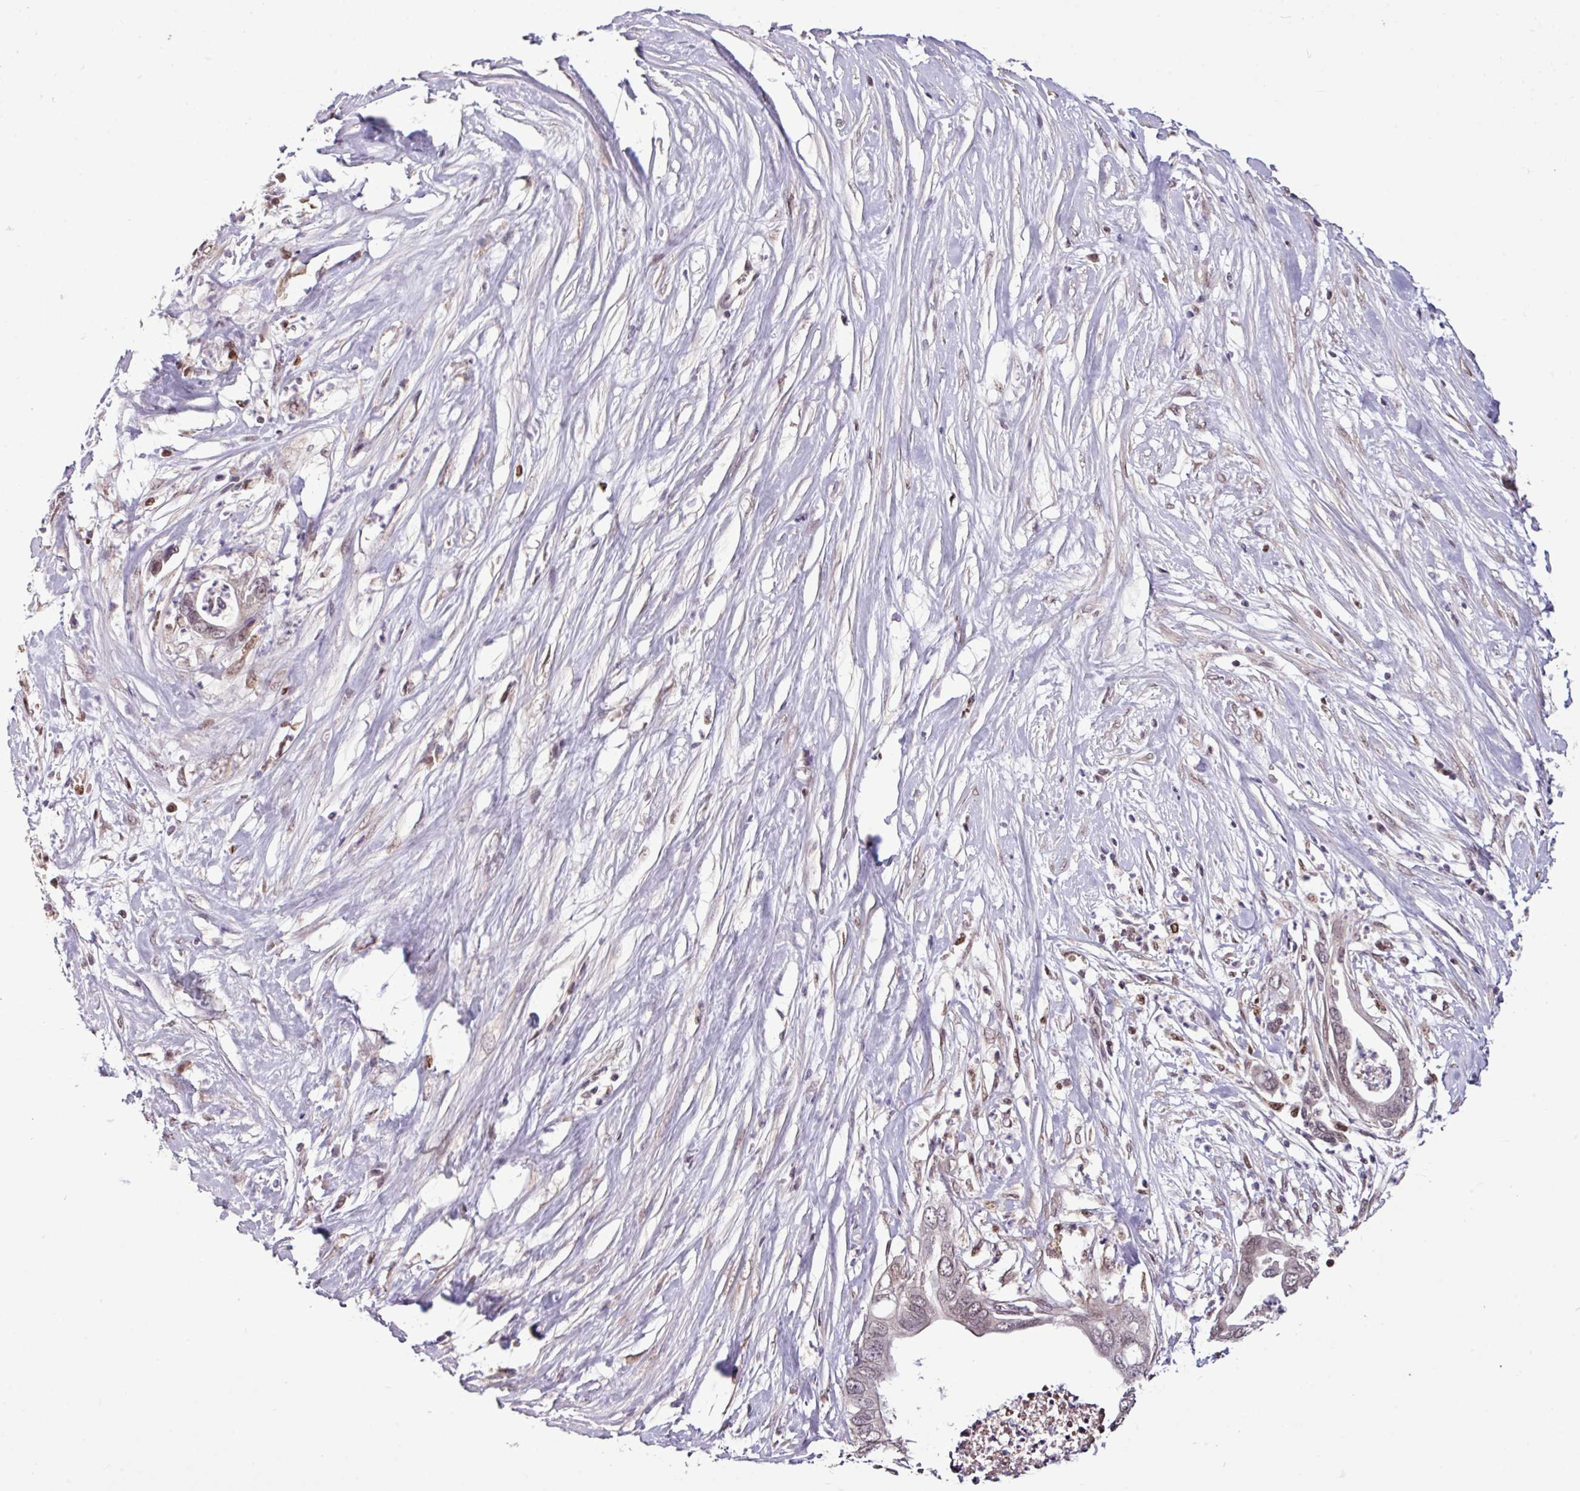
{"staining": {"intensity": "weak", "quantity": ">75%", "location": "nuclear"}, "tissue": "pancreatic cancer", "cell_type": "Tumor cells", "image_type": "cancer", "snomed": [{"axis": "morphology", "description": "Adenocarcinoma, NOS"}, {"axis": "topography", "description": "Pancreas"}], "caption": "High-power microscopy captured an immunohistochemistry (IHC) photomicrograph of pancreatic cancer, revealing weak nuclear expression in about >75% of tumor cells.", "gene": "SKIC2", "patient": {"sex": "male", "age": 75}}